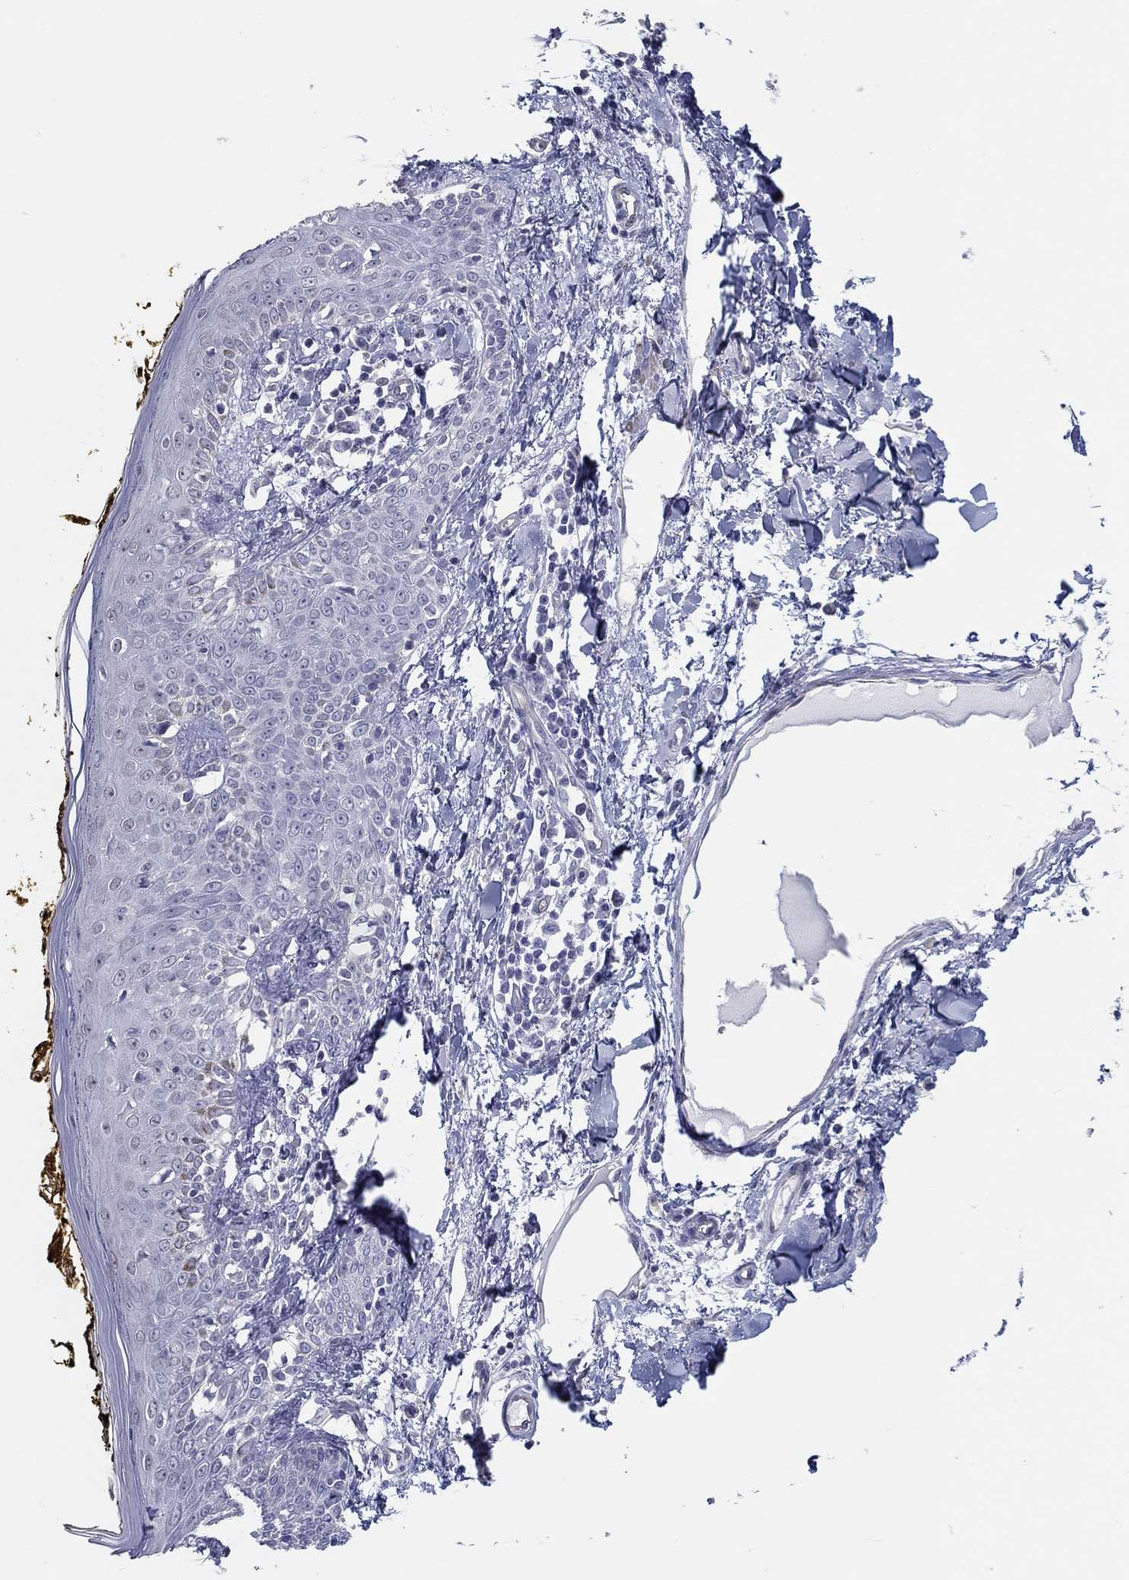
{"staining": {"intensity": "negative", "quantity": "none", "location": "none"}, "tissue": "skin", "cell_type": "Fibroblasts", "image_type": "normal", "snomed": [{"axis": "morphology", "description": "Normal tissue, NOS"}, {"axis": "topography", "description": "Skin"}], "caption": "An IHC micrograph of benign skin is shown. There is no staining in fibroblasts of skin. (IHC, brightfield microscopy, high magnification).", "gene": "CRYGD", "patient": {"sex": "male", "age": 76}}